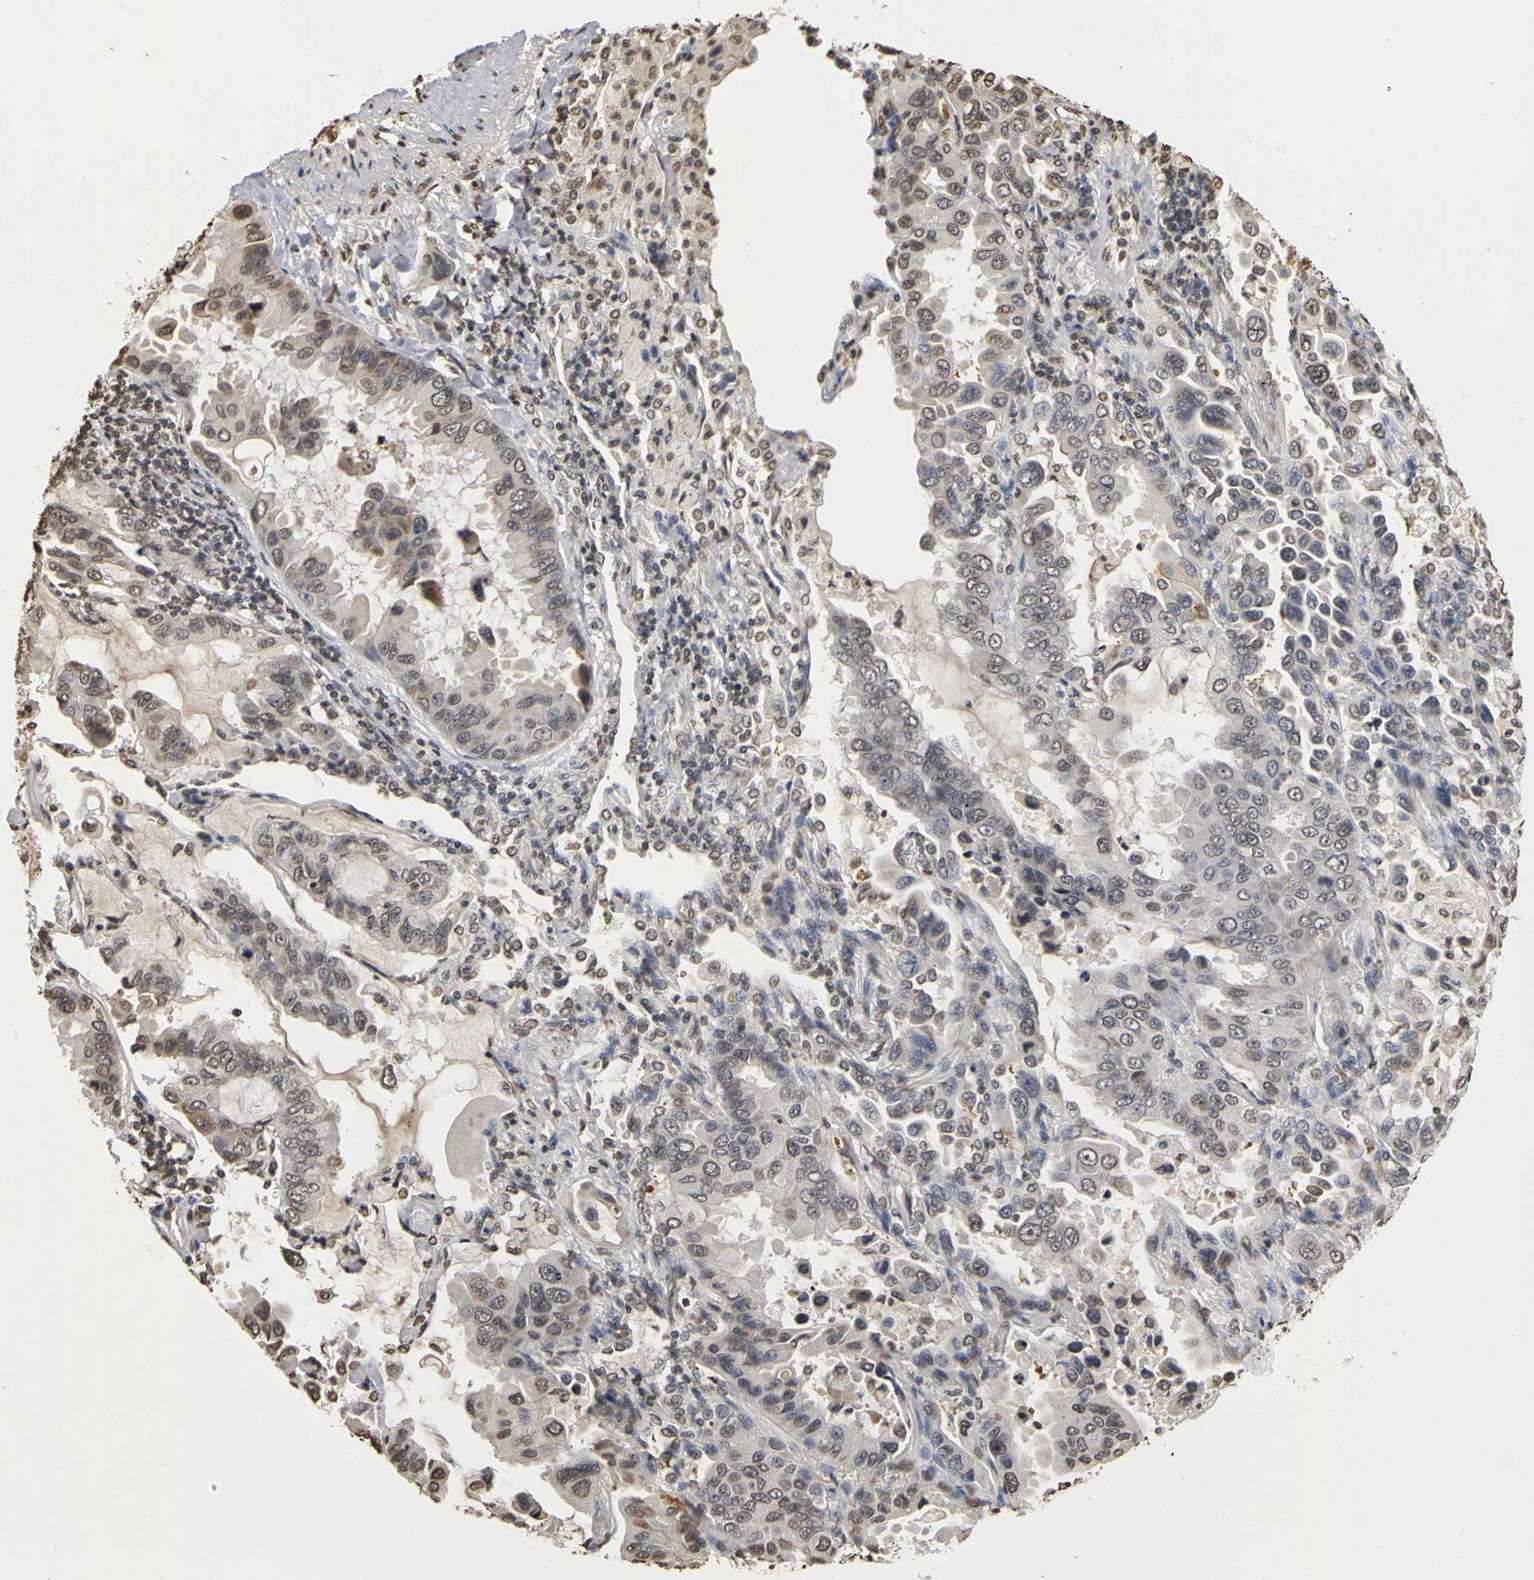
{"staining": {"intensity": "weak", "quantity": "<25%", "location": "cytoplasmic/membranous"}, "tissue": "lung cancer", "cell_type": "Tumor cells", "image_type": "cancer", "snomed": [{"axis": "morphology", "description": "Adenocarcinoma, NOS"}, {"axis": "topography", "description": "Lung"}], "caption": "A high-resolution photomicrograph shows immunohistochemistry staining of adenocarcinoma (lung), which demonstrates no significant expression in tumor cells. Nuclei are stained in blue.", "gene": "ERCC2", "patient": {"sex": "male", "age": 64}}